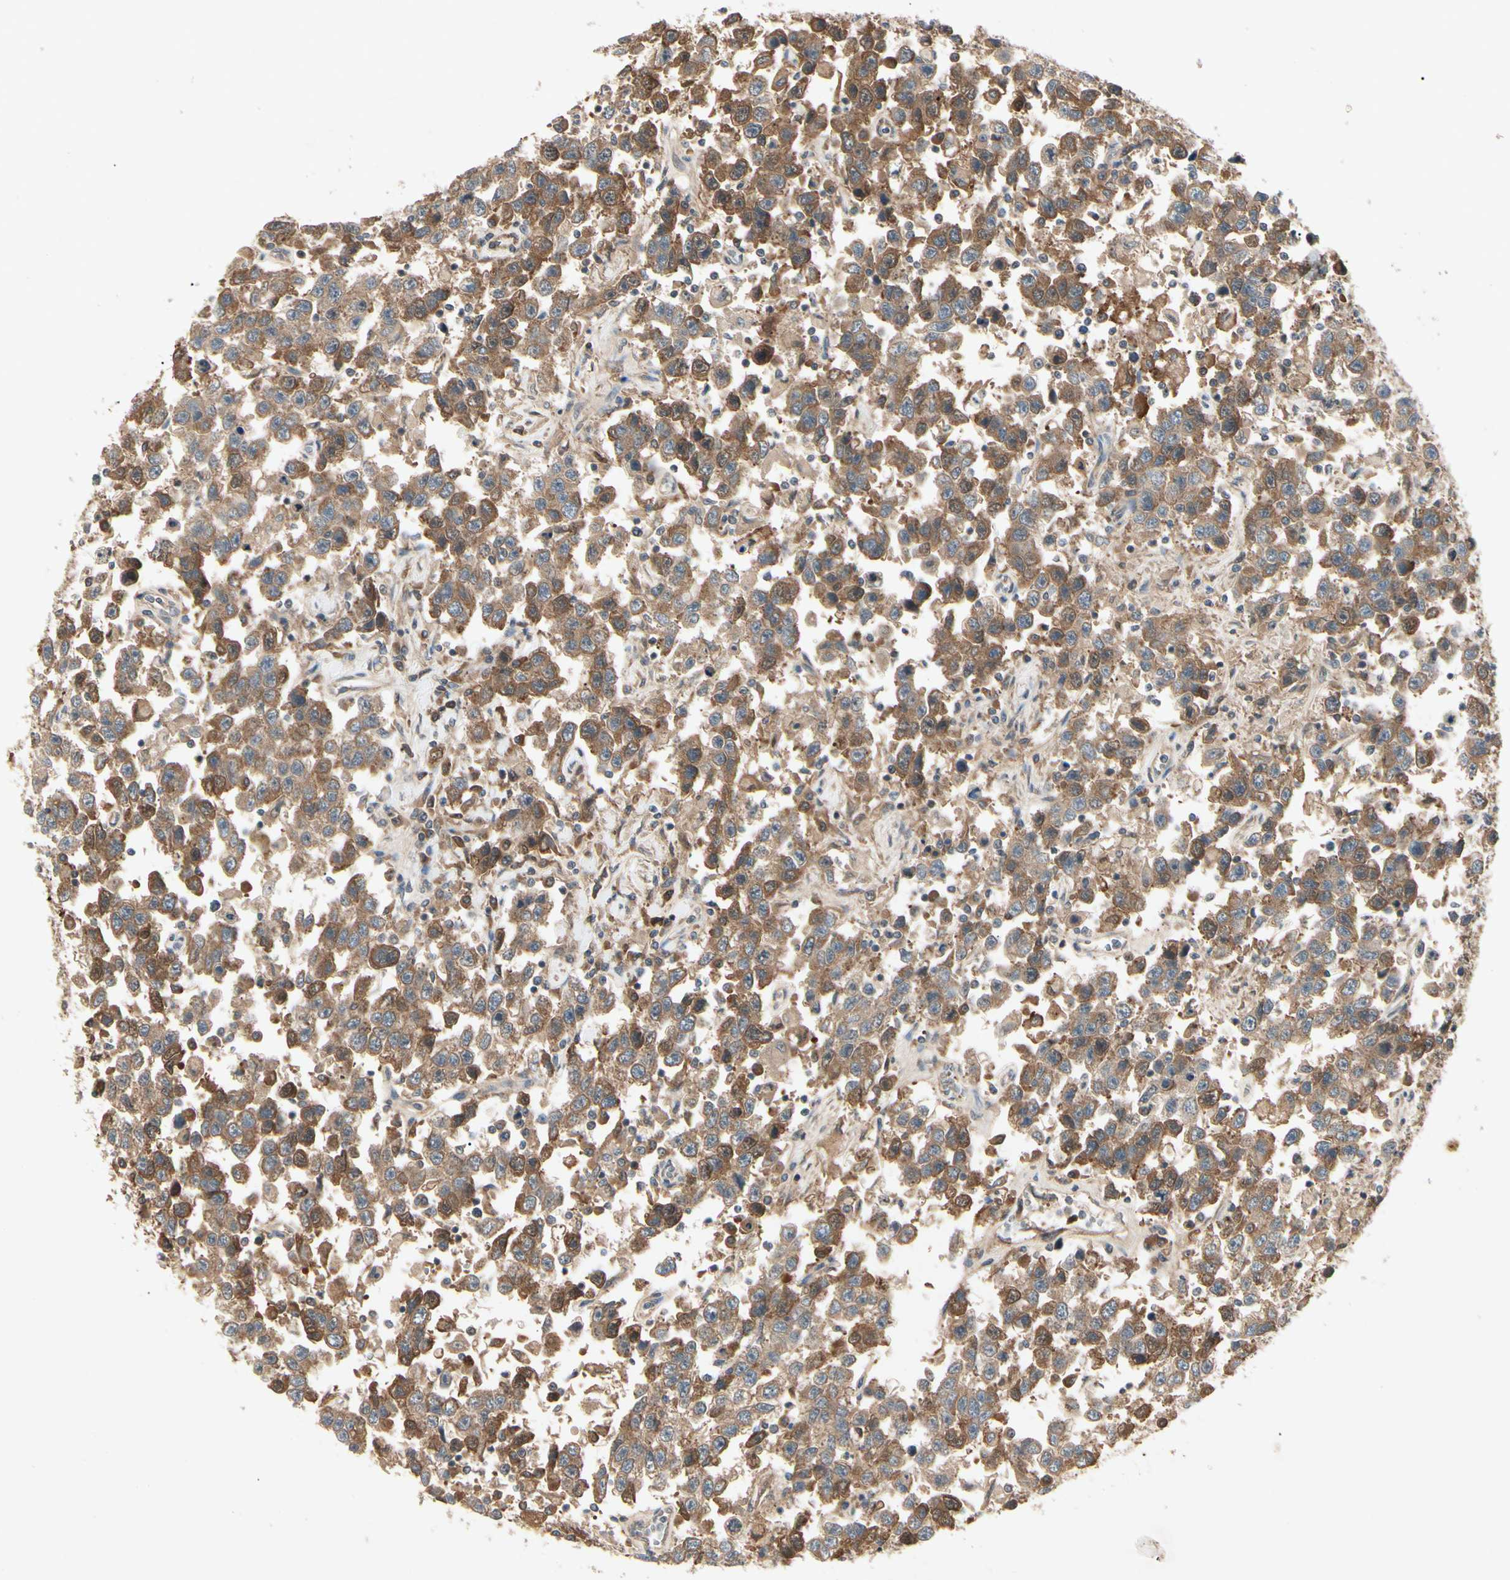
{"staining": {"intensity": "moderate", "quantity": ">75%", "location": "cytoplasmic/membranous"}, "tissue": "testis cancer", "cell_type": "Tumor cells", "image_type": "cancer", "snomed": [{"axis": "morphology", "description": "Seminoma, NOS"}, {"axis": "topography", "description": "Testis"}], "caption": "Brown immunohistochemical staining in human testis seminoma demonstrates moderate cytoplasmic/membranous expression in about >75% of tumor cells.", "gene": "RNF14", "patient": {"sex": "male", "age": 41}}